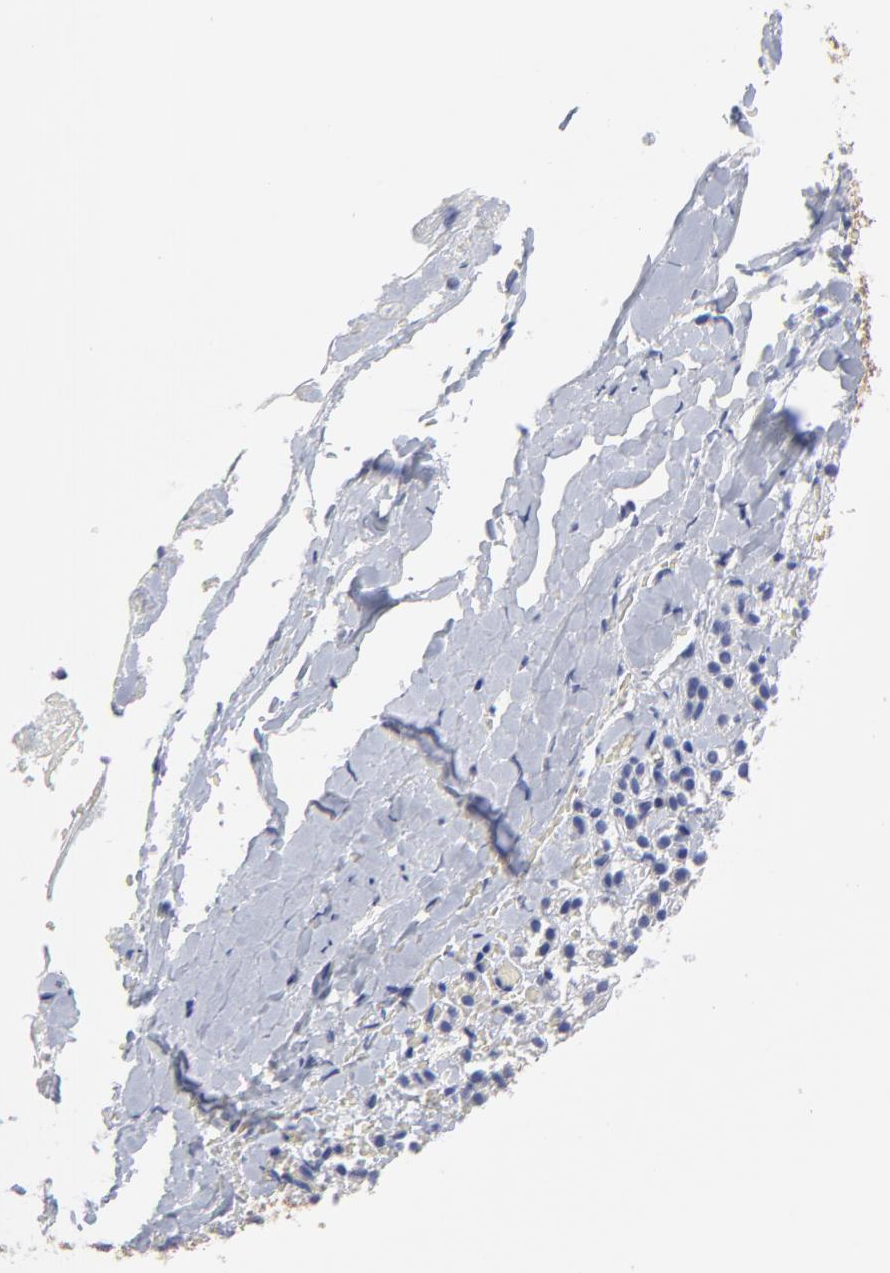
{"staining": {"intensity": "moderate", "quantity": "<25%", "location": "cytoplasmic/membranous"}, "tissue": "adrenal gland", "cell_type": "Glandular cells", "image_type": "normal", "snomed": [{"axis": "morphology", "description": "Normal tissue, NOS"}, {"axis": "topography", "description": "Adrenal gland"}], "caption": "Immunohistochemical staining of normal adrenal gland displays moderate cytoplasmic/membranous protein staining in about <25% of glandular cells.", "gene": "DUSP9", "patient": {"sex": "female", "age": 44}}